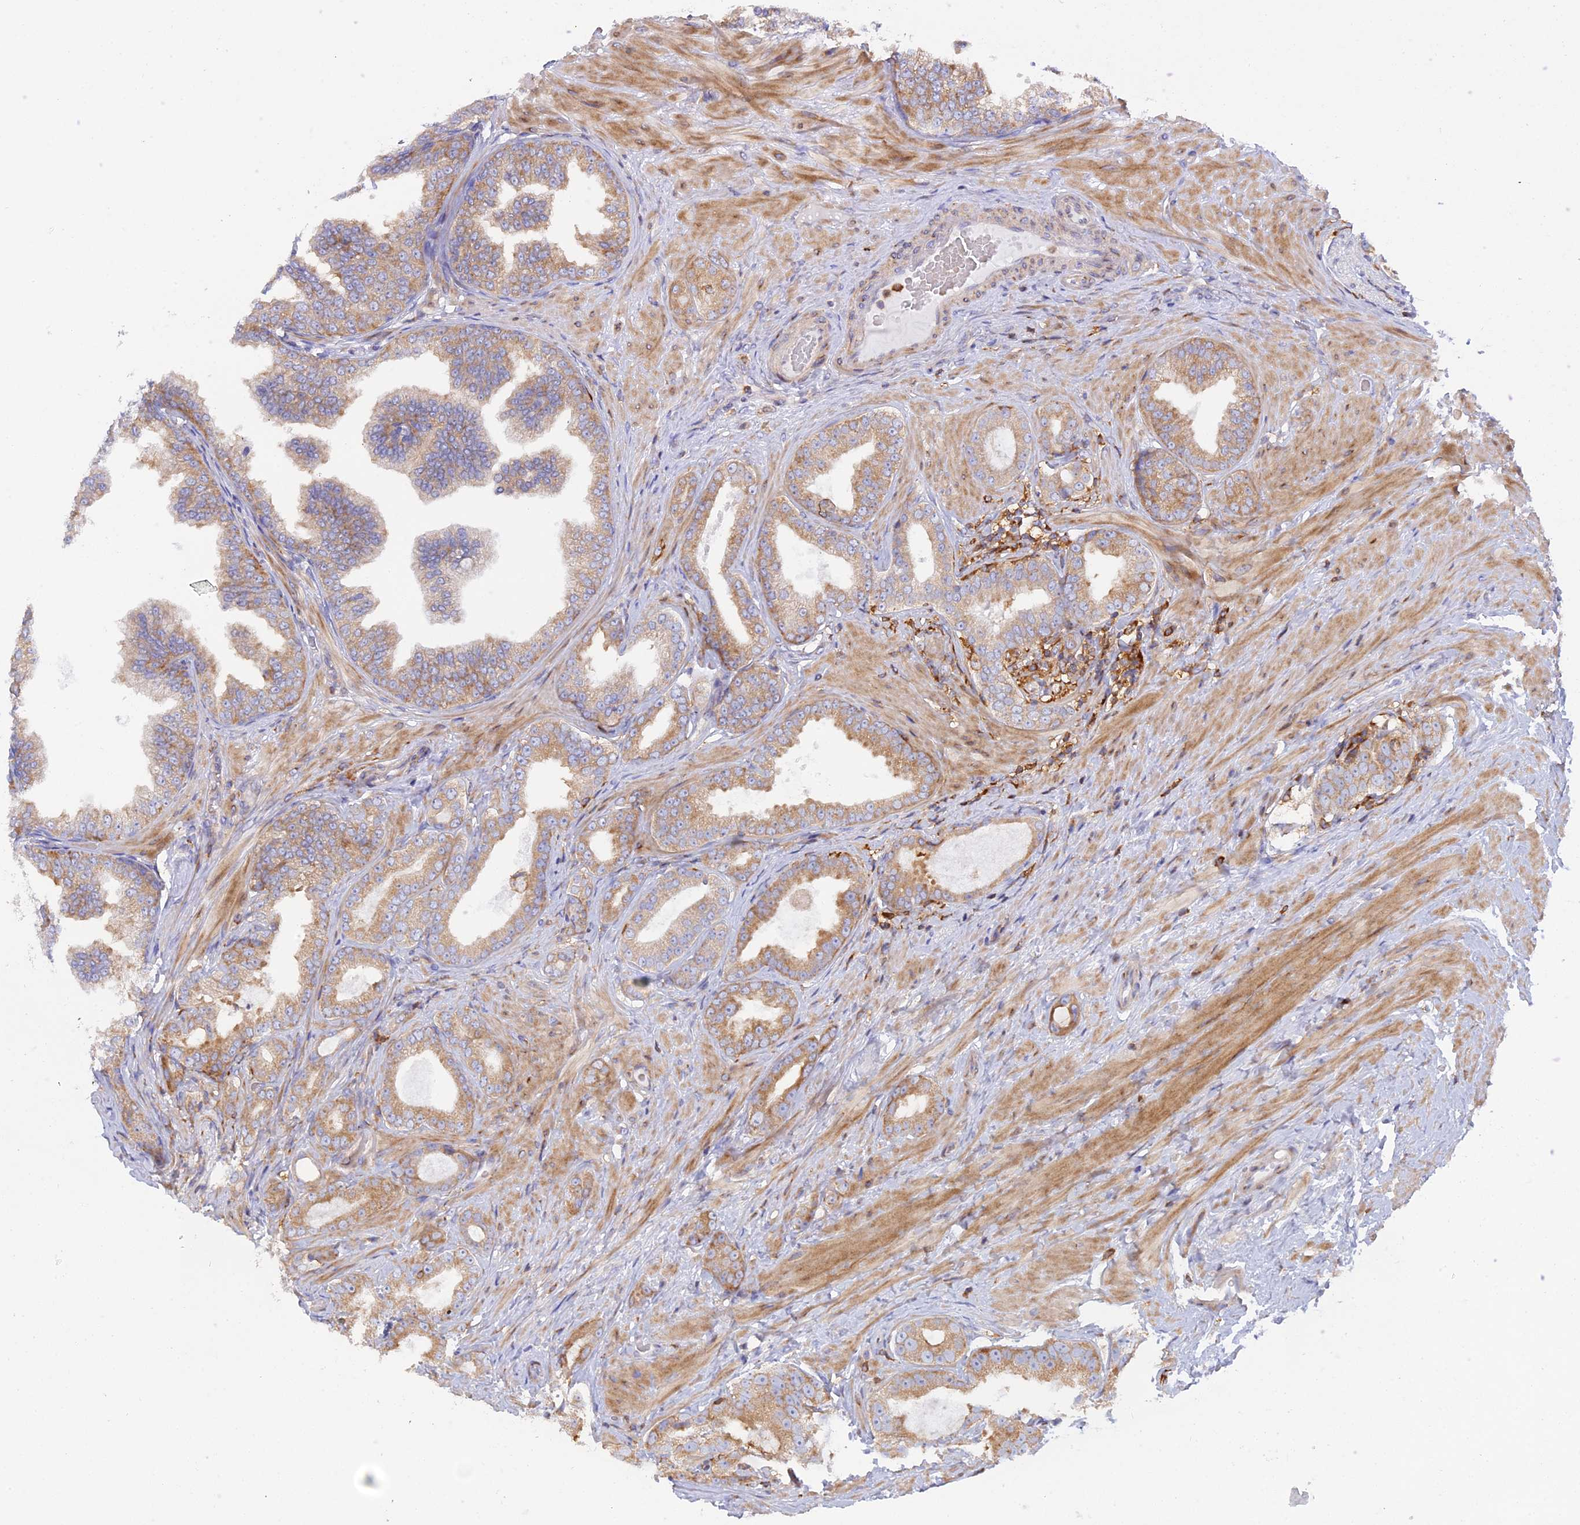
{"staining": {"intensity": "moderate", "quantity": ">75%", "location": "cytoplasmic/membranous"}, "tissue": "prostate cancer", "cell_type": "Tumor cells", "image_type": "cancer", "snomed": [{"axis": "morphology", "description": "Adenocarcinoma, Low grade"}, {"axis": "topography", "description": "Prostate"}], "caption": "Tumor cells show moderate cytoplasmic/membranous expression in about >75% of cells in prostate cancer. Using DAB (3,3'-diaminobenzidine) (brown) and hematoxylin (blue) stains, captured at high magnification using brightfield microscopy.", "gene": "GMIP", "patient": {"sex": "male", "age": 63}}